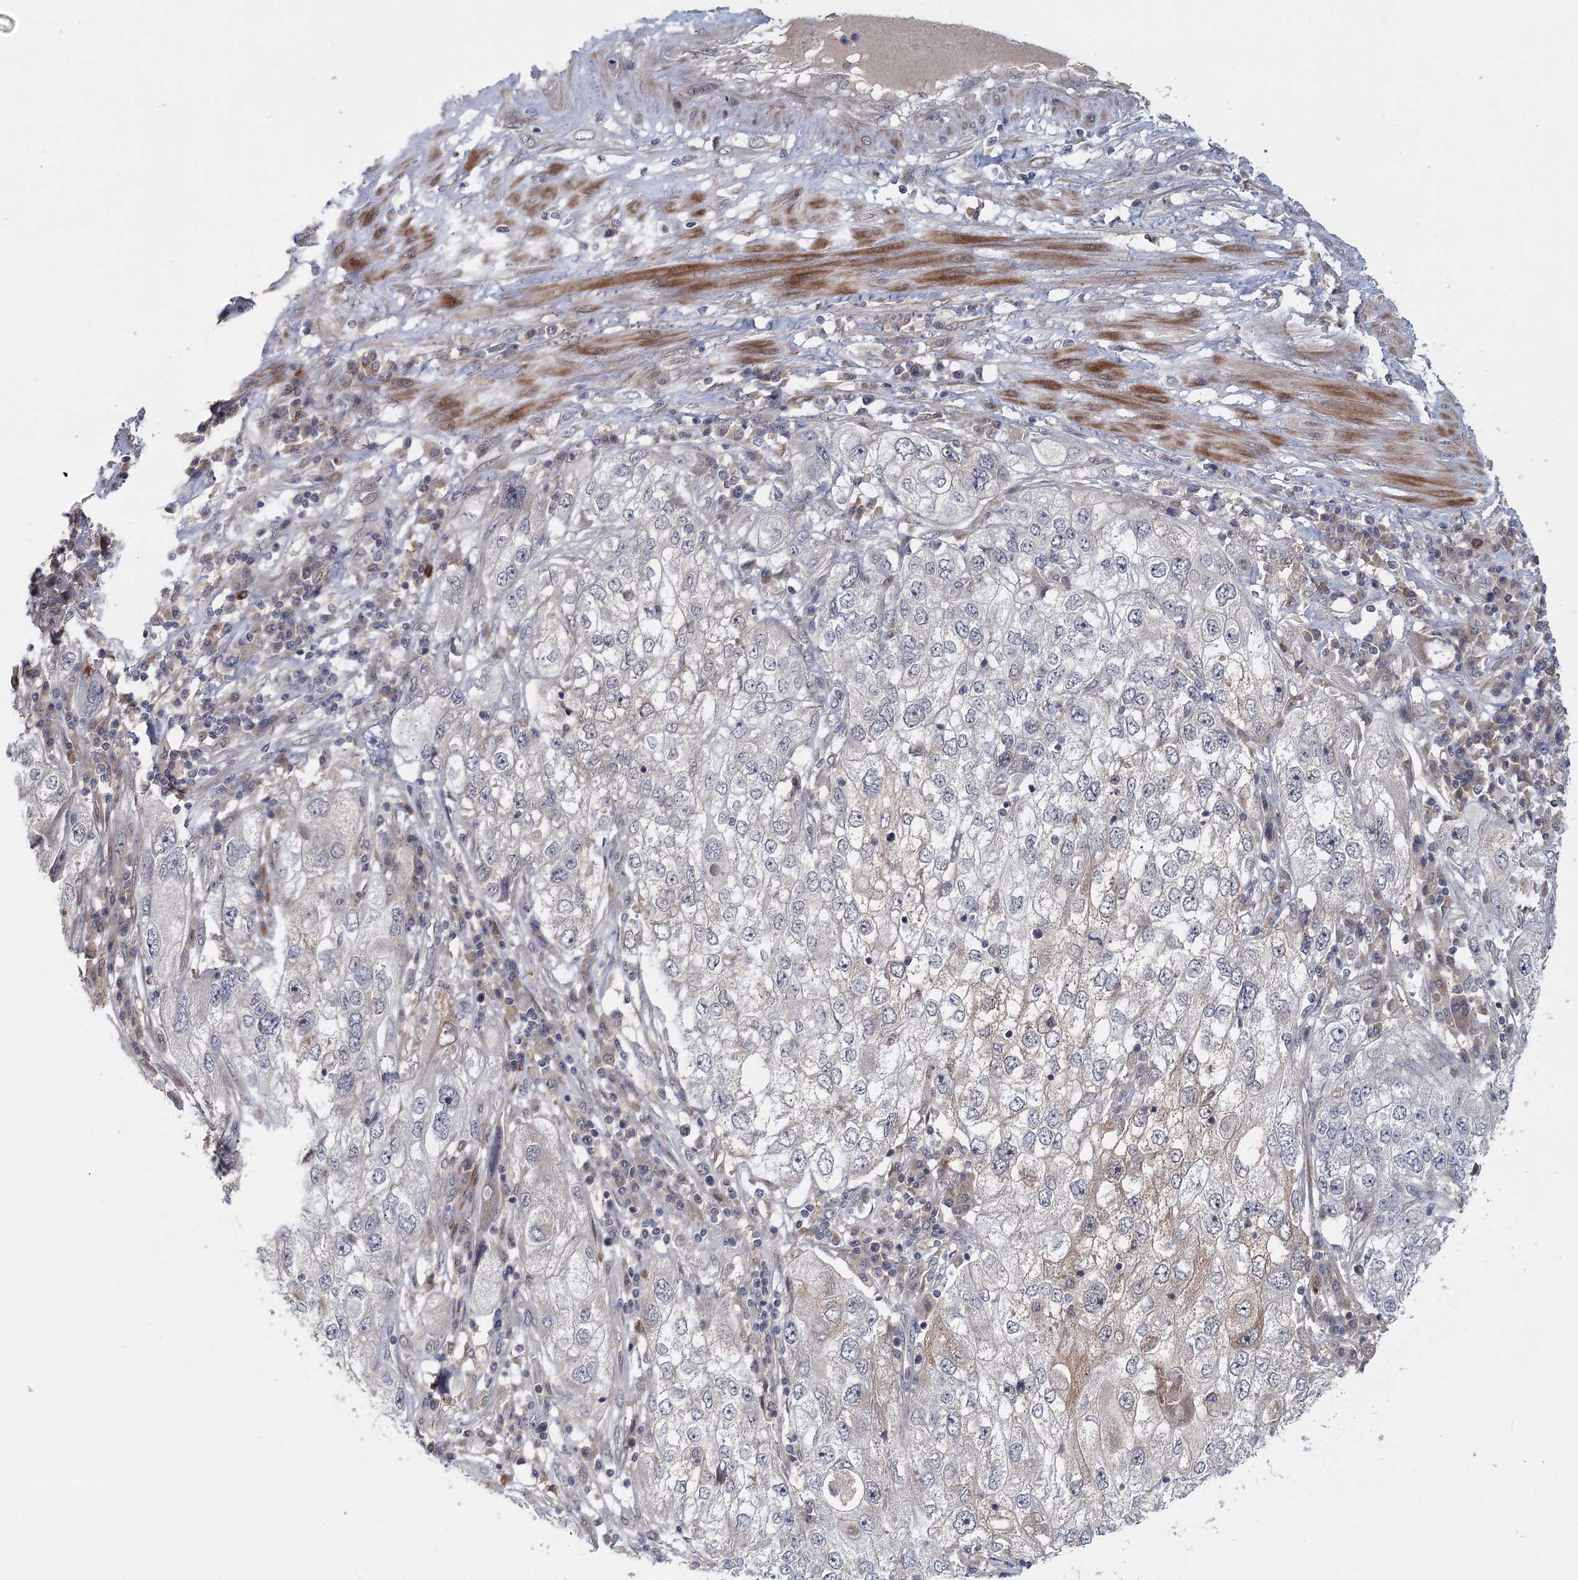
{"staining": {"intensity": "moderate", "quantity": "<25%", "location": "cytoplasmic/membranous"}, "tissue": "endometrial cancer", "cell_type": "Tumor cells", "image_type": "cancer", "snomed": [{"axis": "morphology", "description": "Adenocarcinoma, NOS"}, {"axis": "topography", "description": "Endometrium"}], "caption": "Immunohistochemical staining of human adenocarcinoma (endometrial) reveals low levels of moderate cytoplasmic/membranous positivity in about <25% of tumor cells. (Brightfield microscopy of DAB IHC at high magnification).", "gene": "AP3B1", "patient": {"sex": "female", "age": 49}}